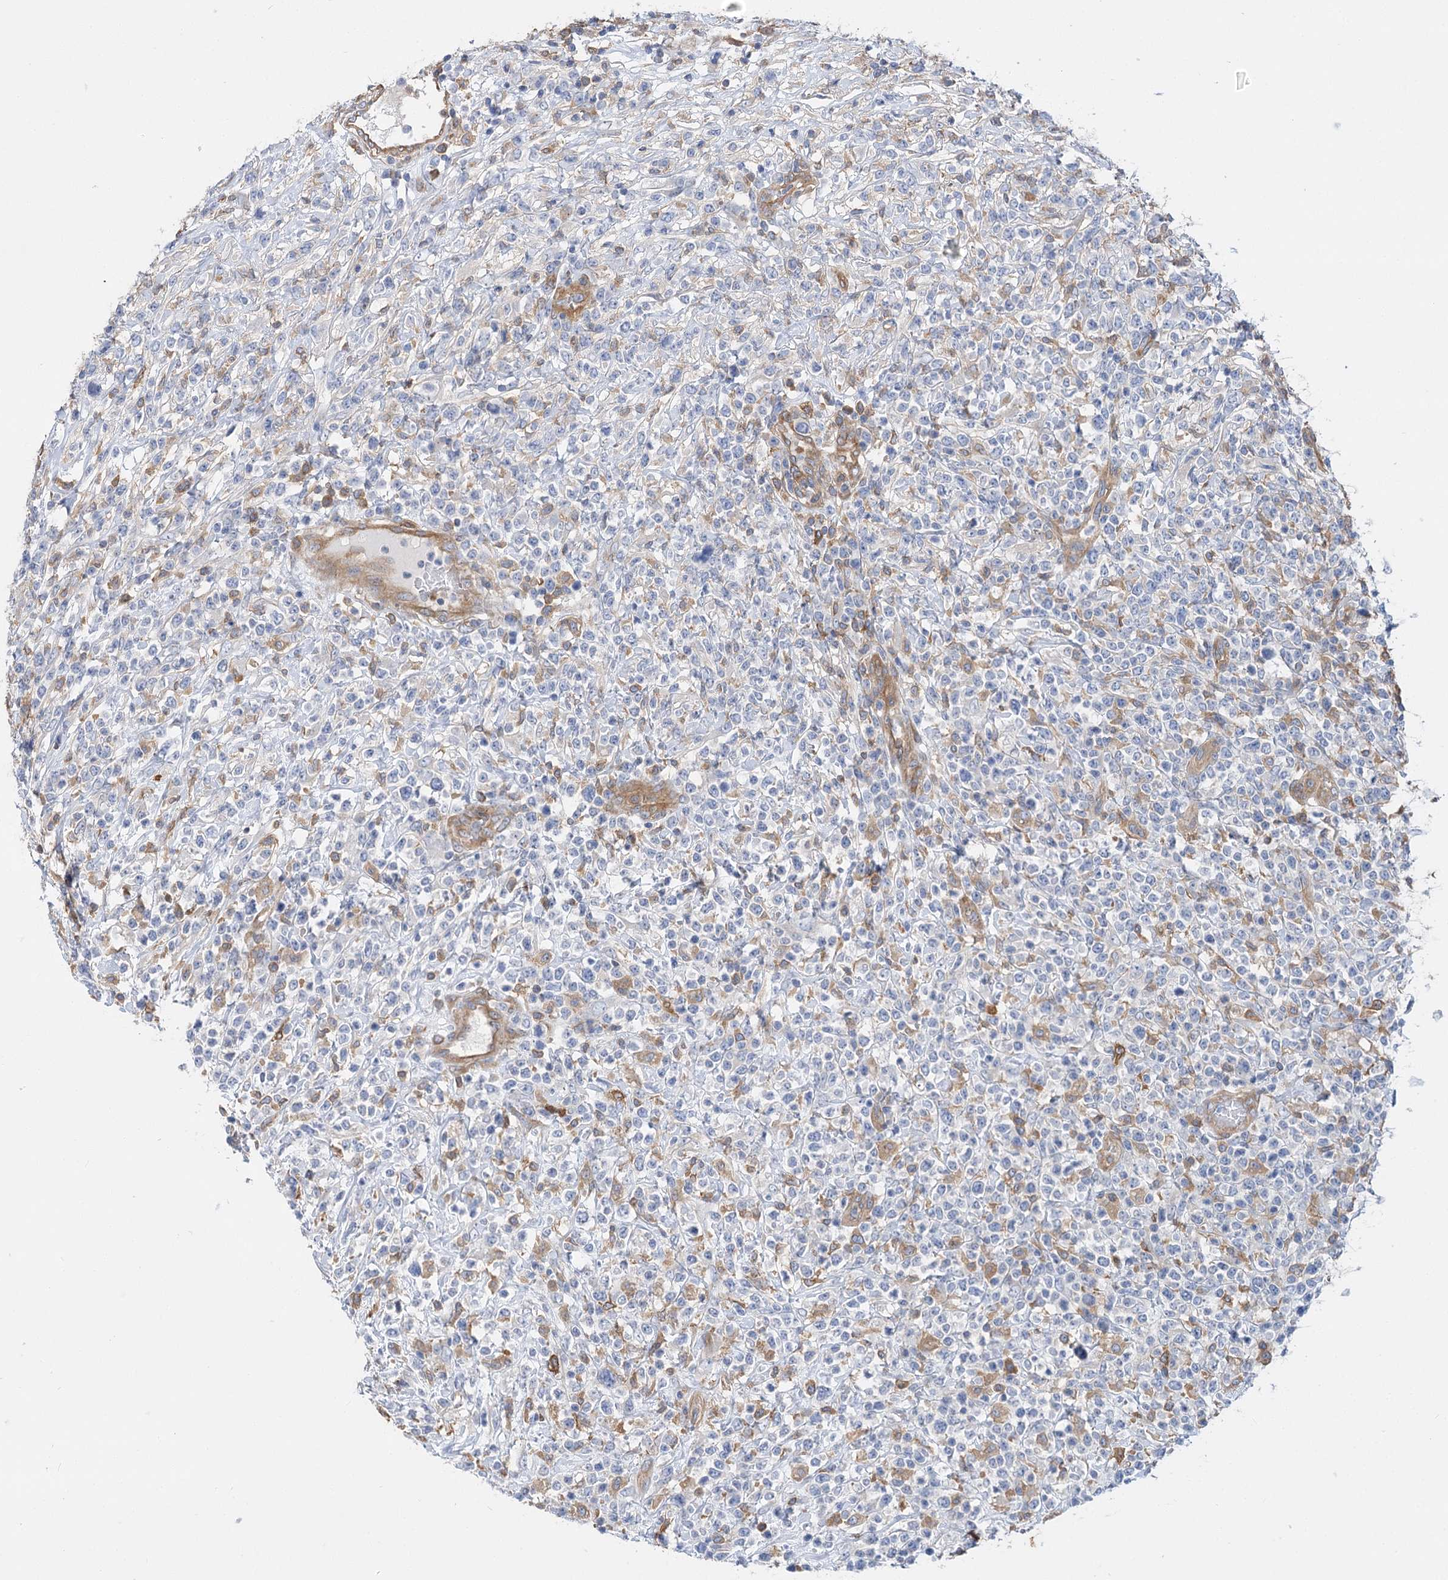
{"staining": {"intensity": "negative", "quantity": "none", "location": "none"}, "tissue": "lymphoma", "cell_type": "Tumor cells", "image_type": "cancer", "snomed": [{"axis": "morphology", "description": "Malignant lymphoma, non-Hodgkin's type, High grade"}, {"axis": "topography", "description": "Colon"}], "caption": "Immunohistochemistry of human lymphoma shows no positivity in tumor cells.", "gene": "GUSB", "patient": {"sex": "female", "age": 53}}